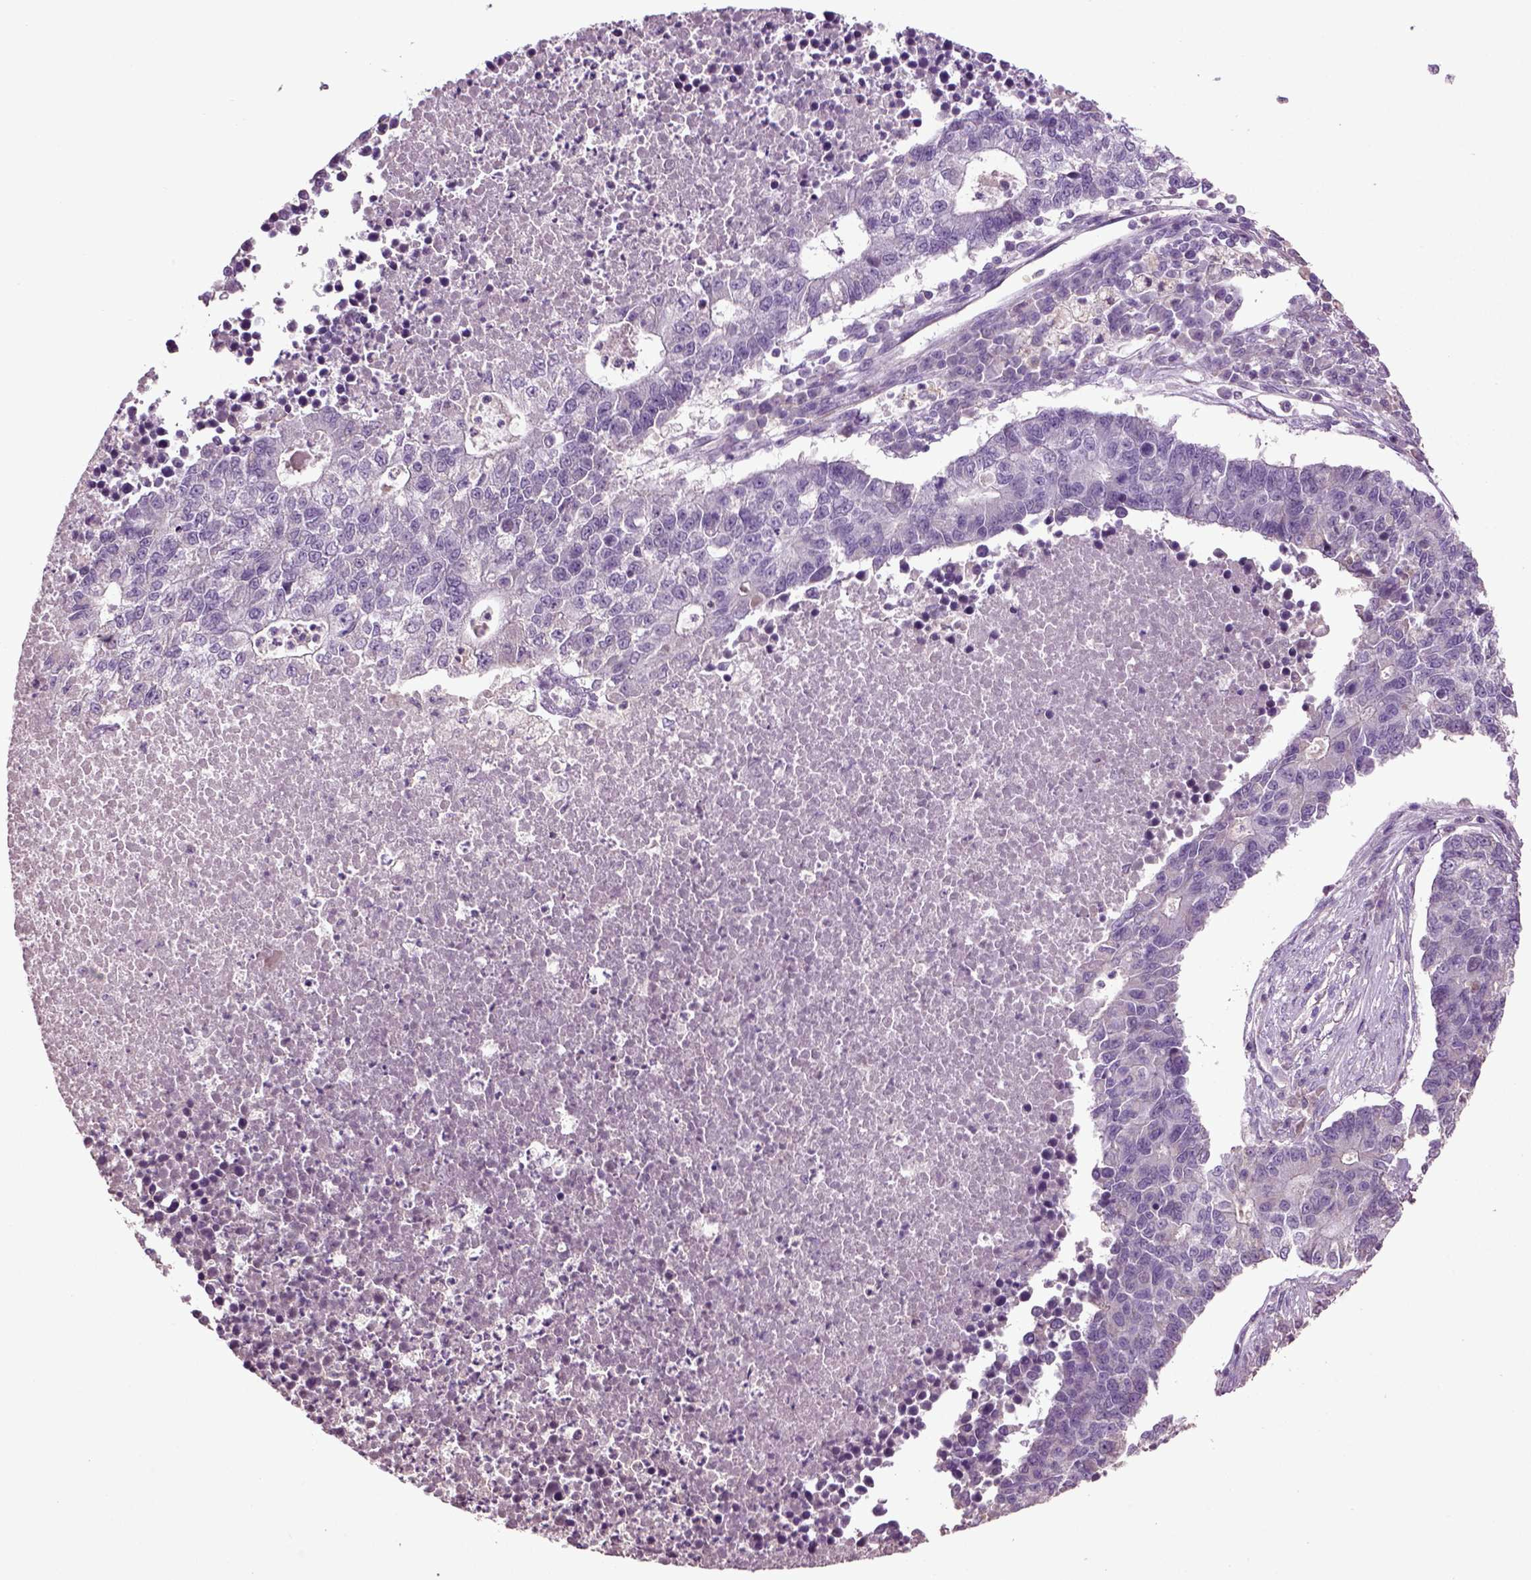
{"staining": {"intensity": "negative", "quantity": "none", "location": "none"}, "tissue": "lung cancer", "cell_type": "Tumor cells", "image_type": "cancer", "snomed": [{"axis": "morphology", "description": "Adenocarcinoma, NOS"}, {"axis": "topography", "description": "Lung"}], "caption": "Protein analysis of lung adenocarcinoma exhibits no significant expression in tumor cells.", "gene": "DEFB118", "patient": {"sex": "male", "age": 57}}